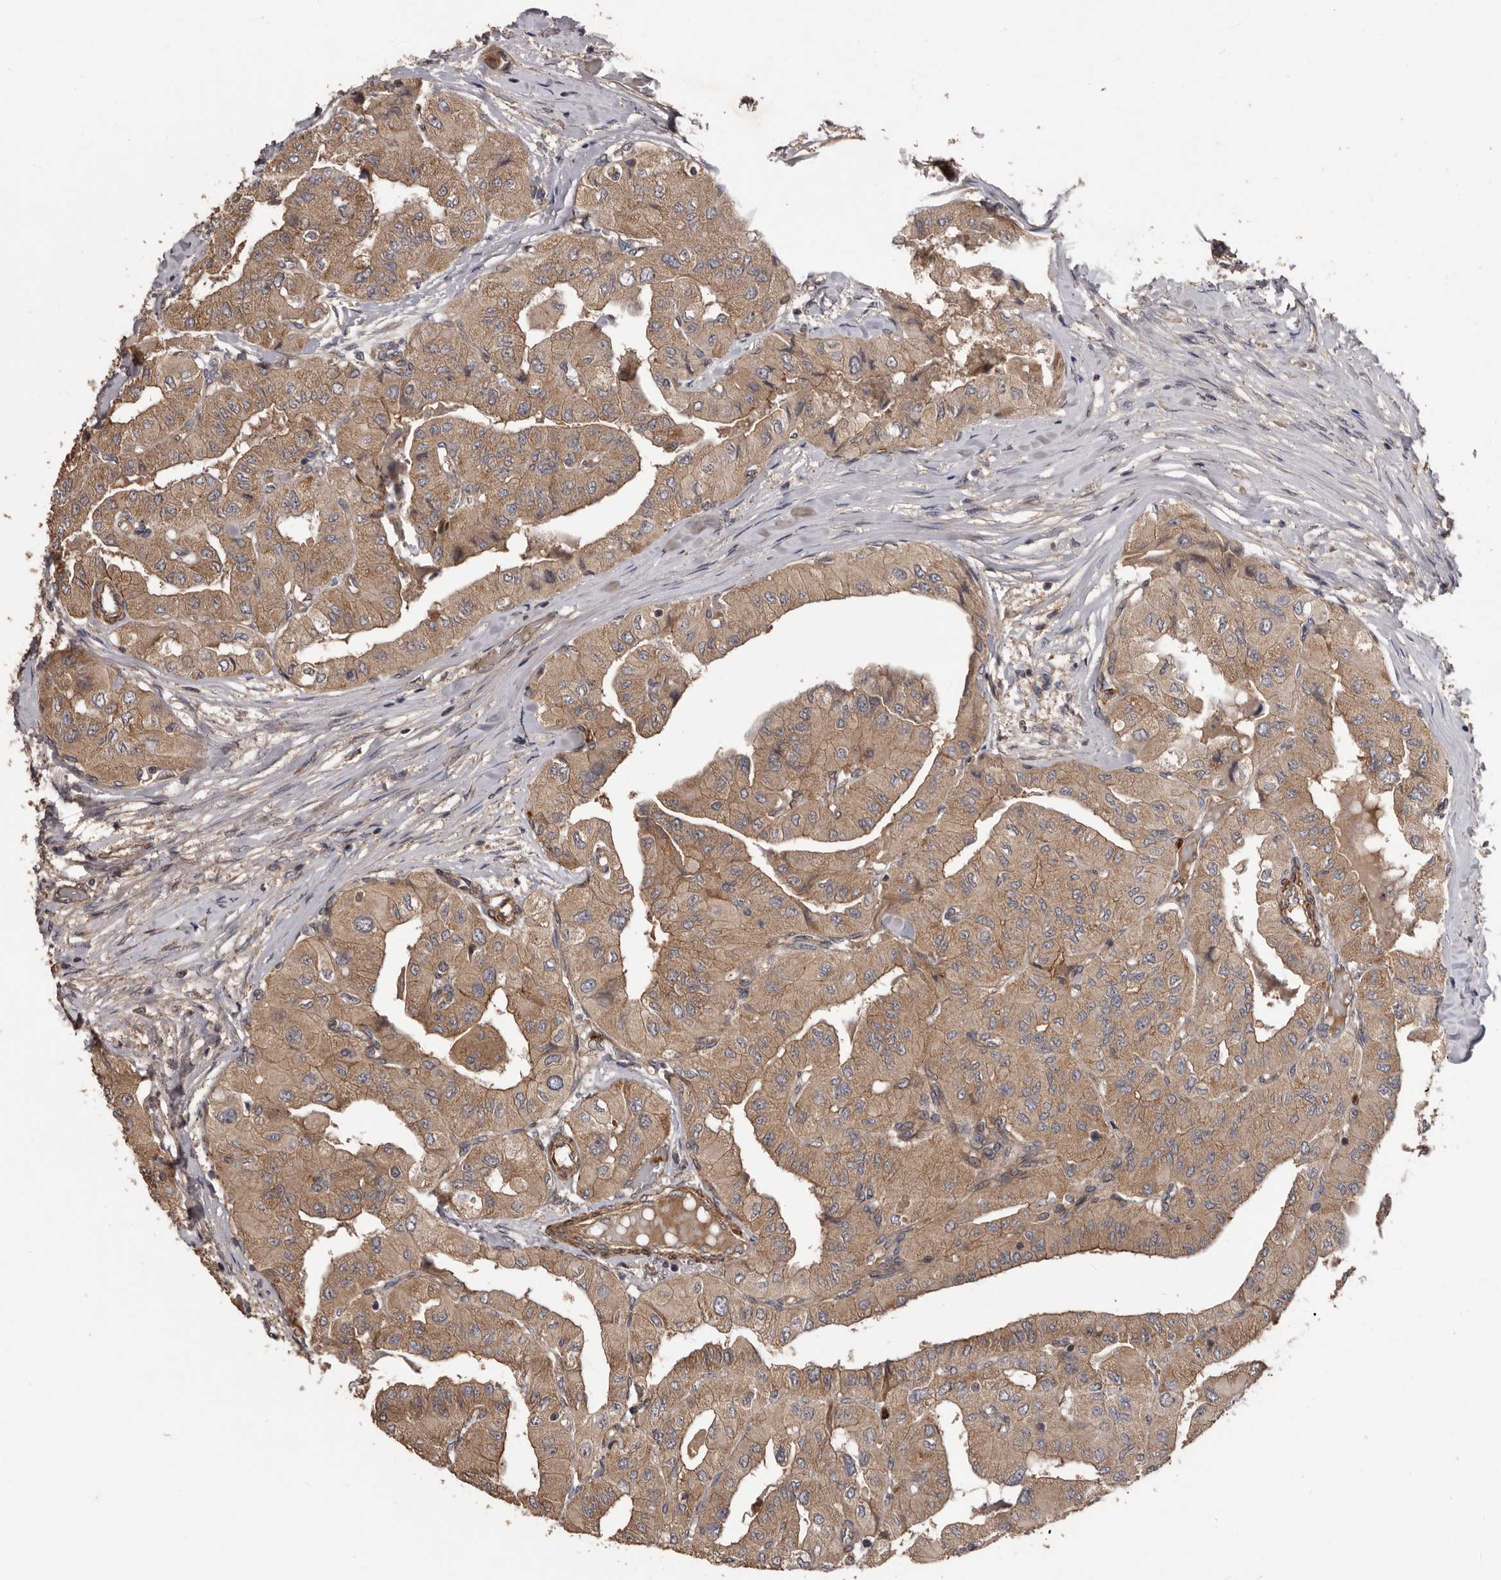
{"staining": {"intensity": "moderate", "quantity": ">75%", "location": "cytoplasmic/membranous"}, "tissue": "thyroid cancer", "cell_type": "Tumor cells", "image_type": "cancer", "snomed": [{"axis": "morphology", "description": "Papillary adenocarcinoma, NOS"}, {"axis": "topography", "description": "Thyroid gland"}], "caption": "A high-resolution photomicrograph shows immunohistochemistry (IHC) staining of thyroid cancer (papillary adenocarcinoma), which reveals moderate cytoplasmic/membranous positivity in about >75% of tumor cells.", "gene": "ARHGEF5", "patient": {"sex": "female", "age": 59}}